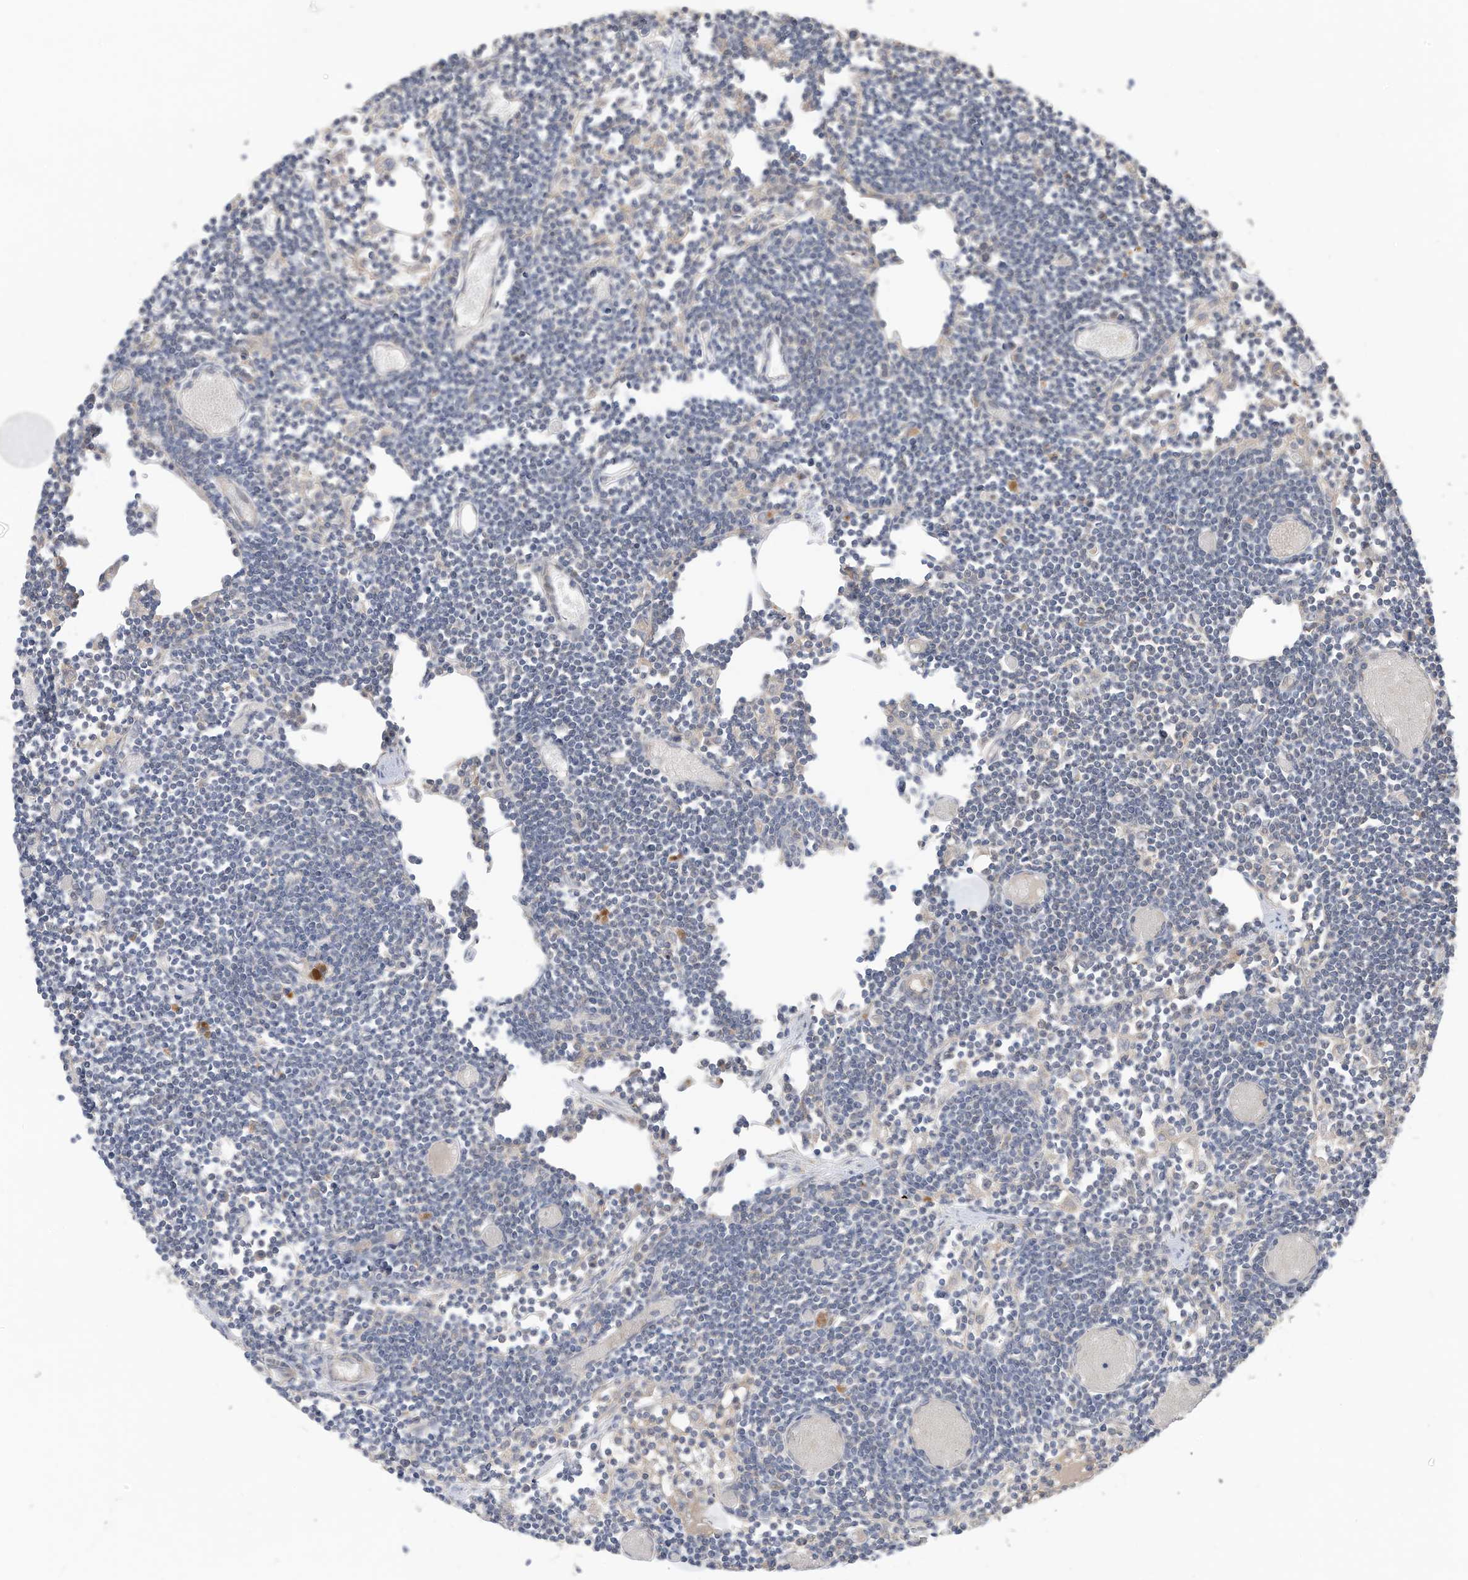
{"staining": {"intensity": "negative", "quantity": "none", "location": "none"}, "tissue": "lymph node", "cell_type": "Germinal center cells", "image_type": "normal", "snomed": [{"axis": "morphology", "description": "Normal tissue, NOS"}, {"axis": "topography", "description": "Lymph node"}], "caption": "Immunohistochemistry (IHC) image of unremarkable human lymph node stained for a protein (brown), which demonstrates no expression in germinal center cells. (Stains: DAB (3,3'-diaminobenzidine) immunohistochemistry with hematoxylin counter stain, Microscopy: brightfield microscopy at high magnification).", "gene": "REC8", "patient": {"sex": "female", "age": 11}}